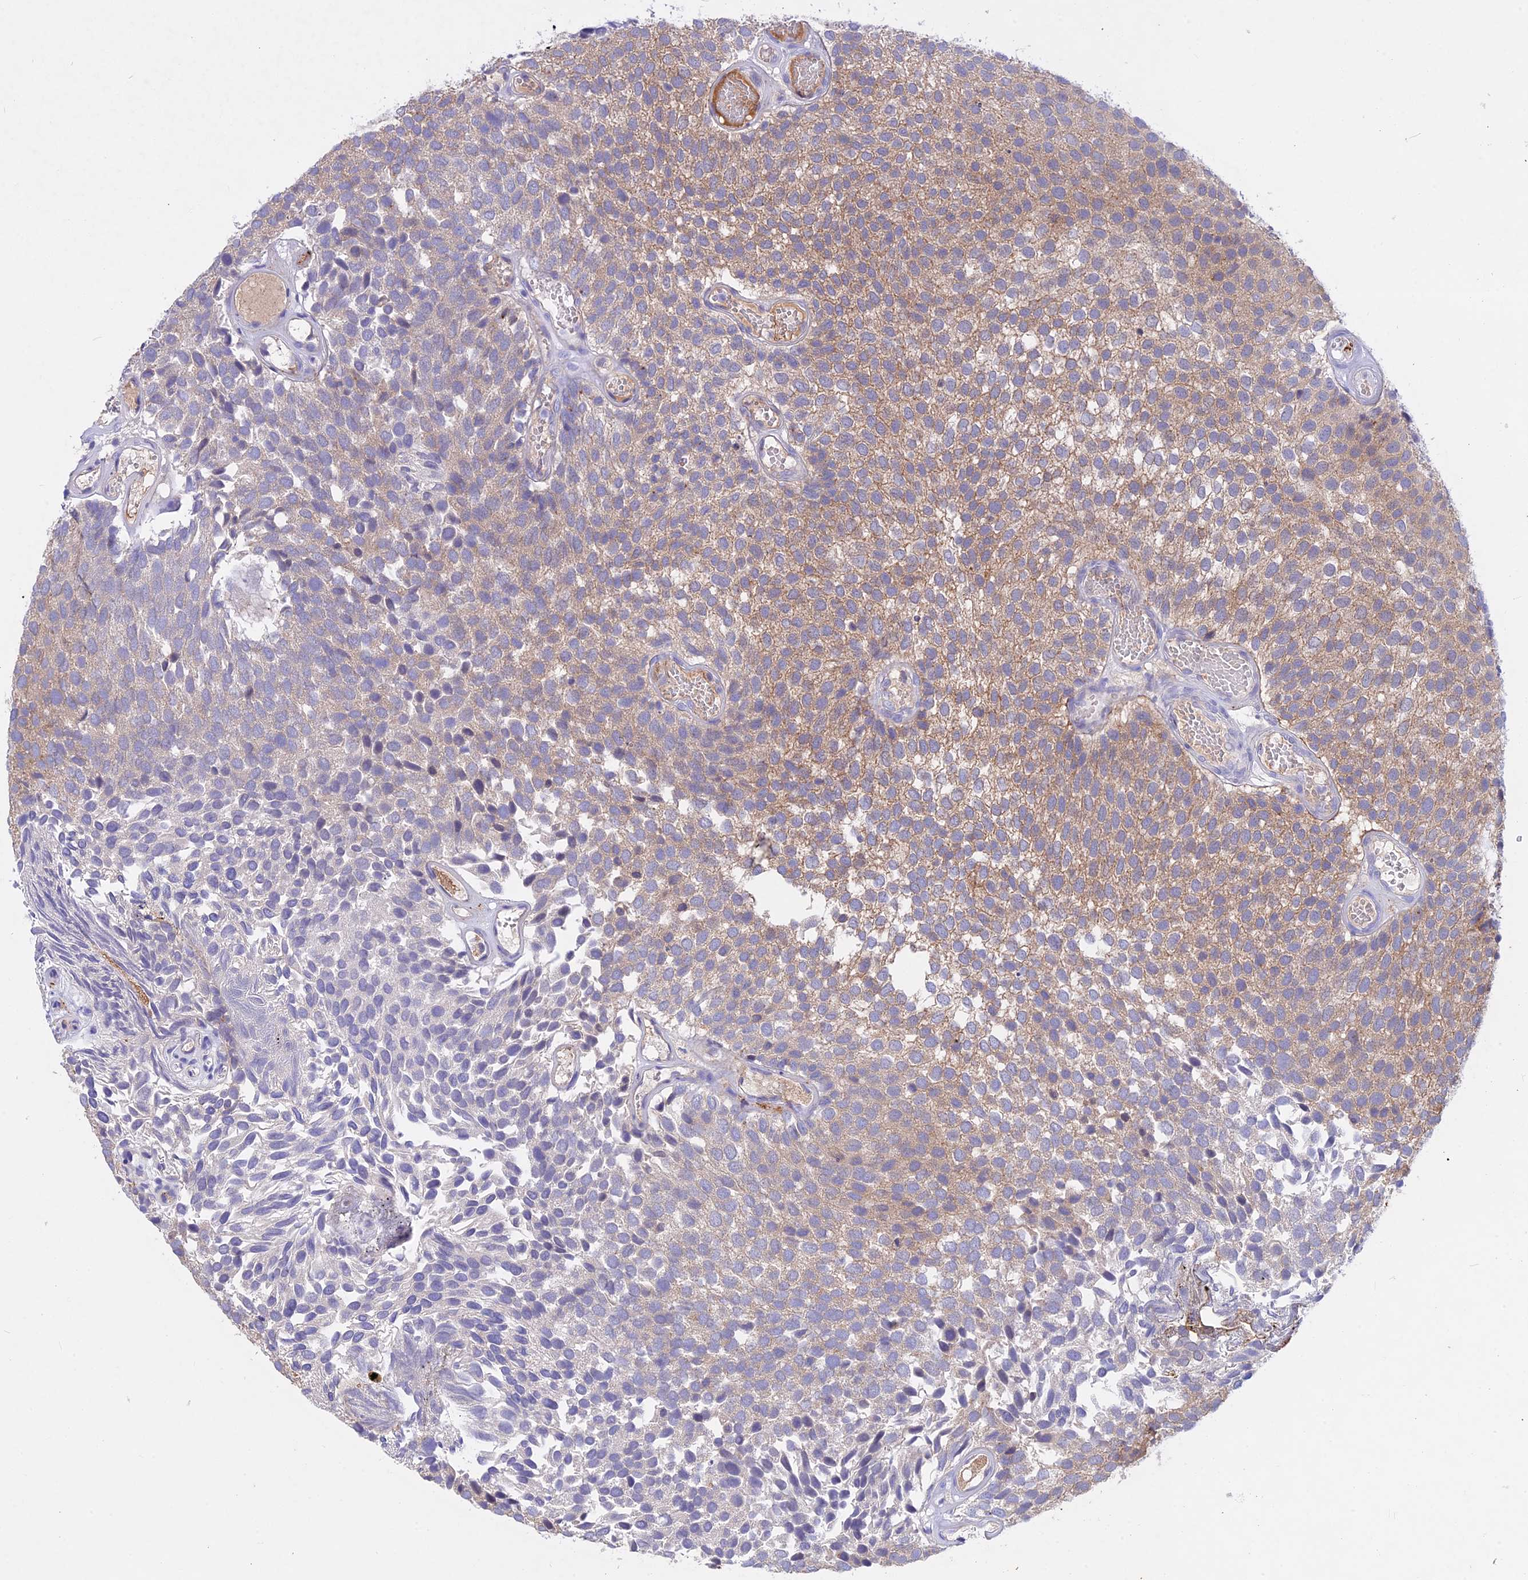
{"staining": {"intensity": "weak", "quantity": ">75%", "location": "cytoplasmic/membranous"}, "tissue": "urothelial cancer", "cell_type": "Tumor cells", "image_type": "cancer", "snomed": [{"axis": "morphology", "description": "Urothelial carcinoma, Low grade"}, {"axis": "topography", "description": "Urinary bladder"}], "caption": "There is low levels of weak cytoplasmic/membranous staining in tumor cells of urothelial cancer, as demonstrated by immunohistochemical staining (brown color).", "gene": "GK5", "patient": {"sex": "male", "age": 89}}